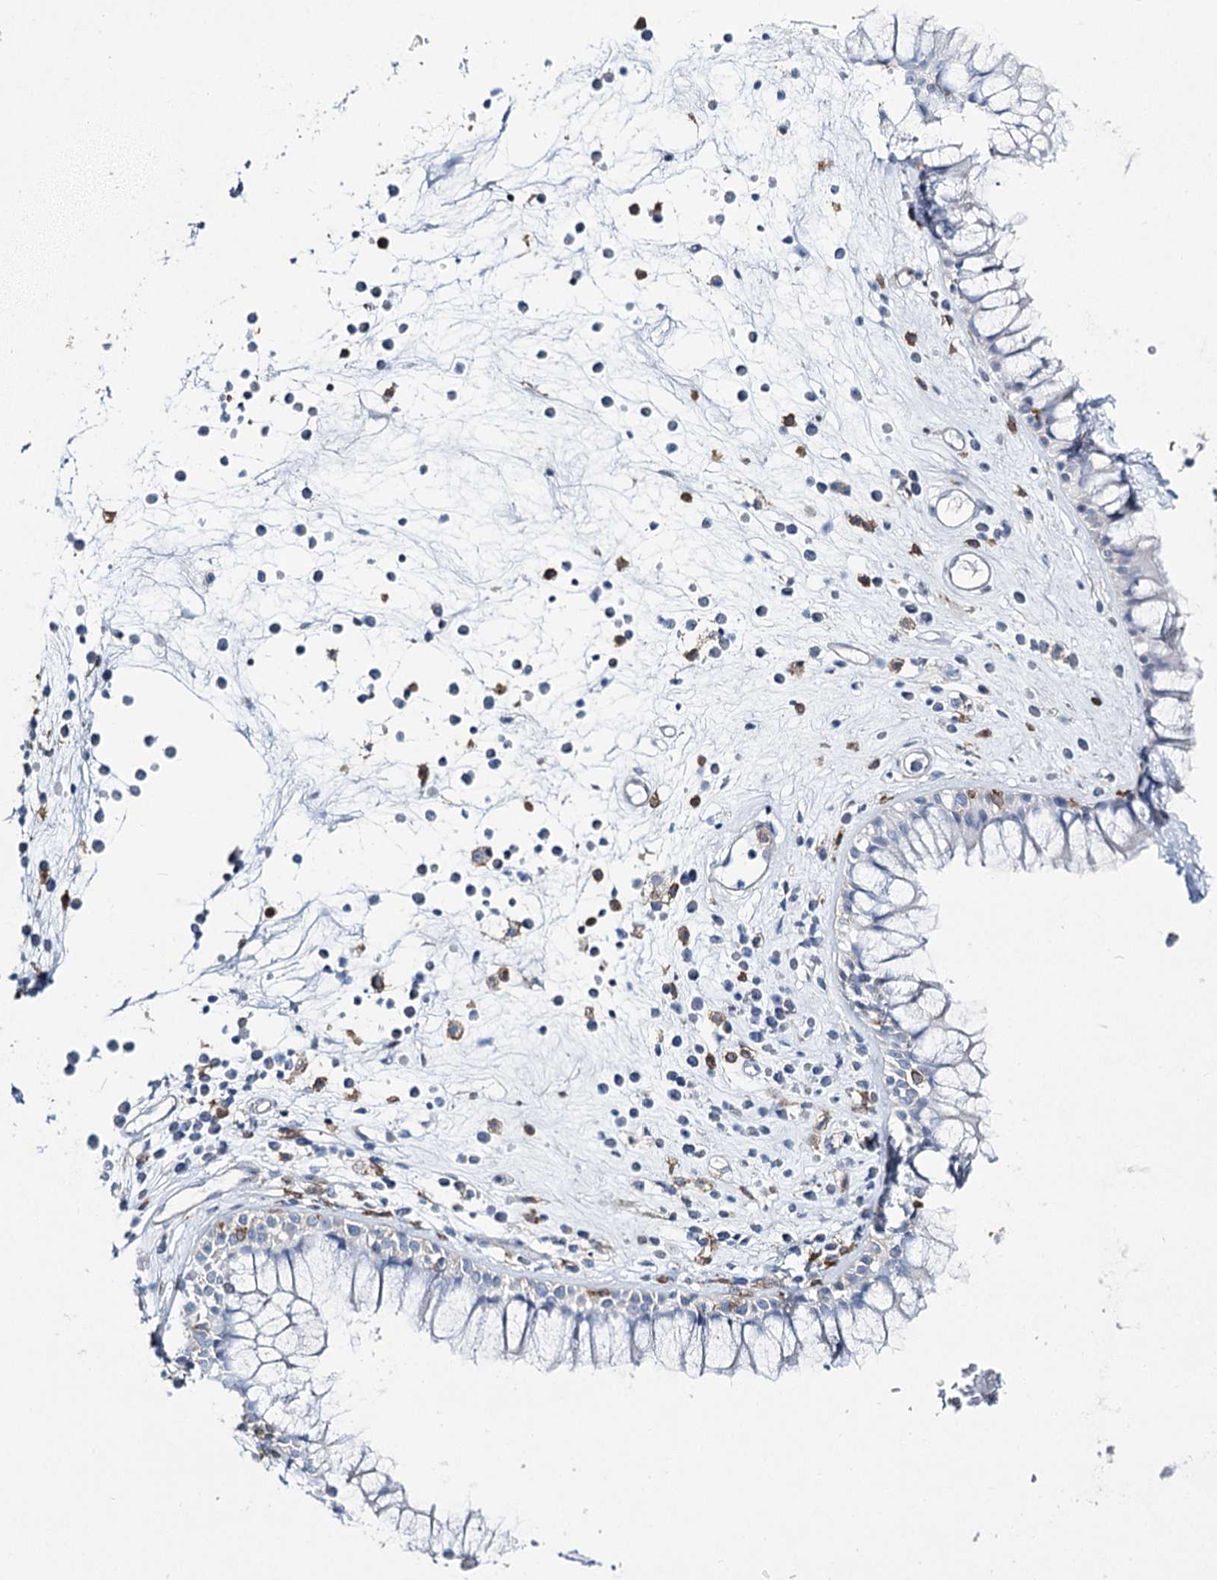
{"staining": {"intensity": "negative", "quantity": "none", "location": "none"}, "tissue": "nasopharynx", "cell_type": "Respiratory epithelial cells", "image_type": "normal", "snomed": [{"axis": "morphology", "description": "Normal tissue, NOS"}, {"axis": "morphology", "description": "Inflammation, NOS"}, {"axis": "topography", "description": "Nasopharynx"}], "caption": "Immunohistochemistry histopathology image of benign human nasopharynx stained for a protein (brown), which shows no expression in respiratory epithelial cells.", "gene": "CCDC88A", "patient": {"sex": "male", "age": 29}}